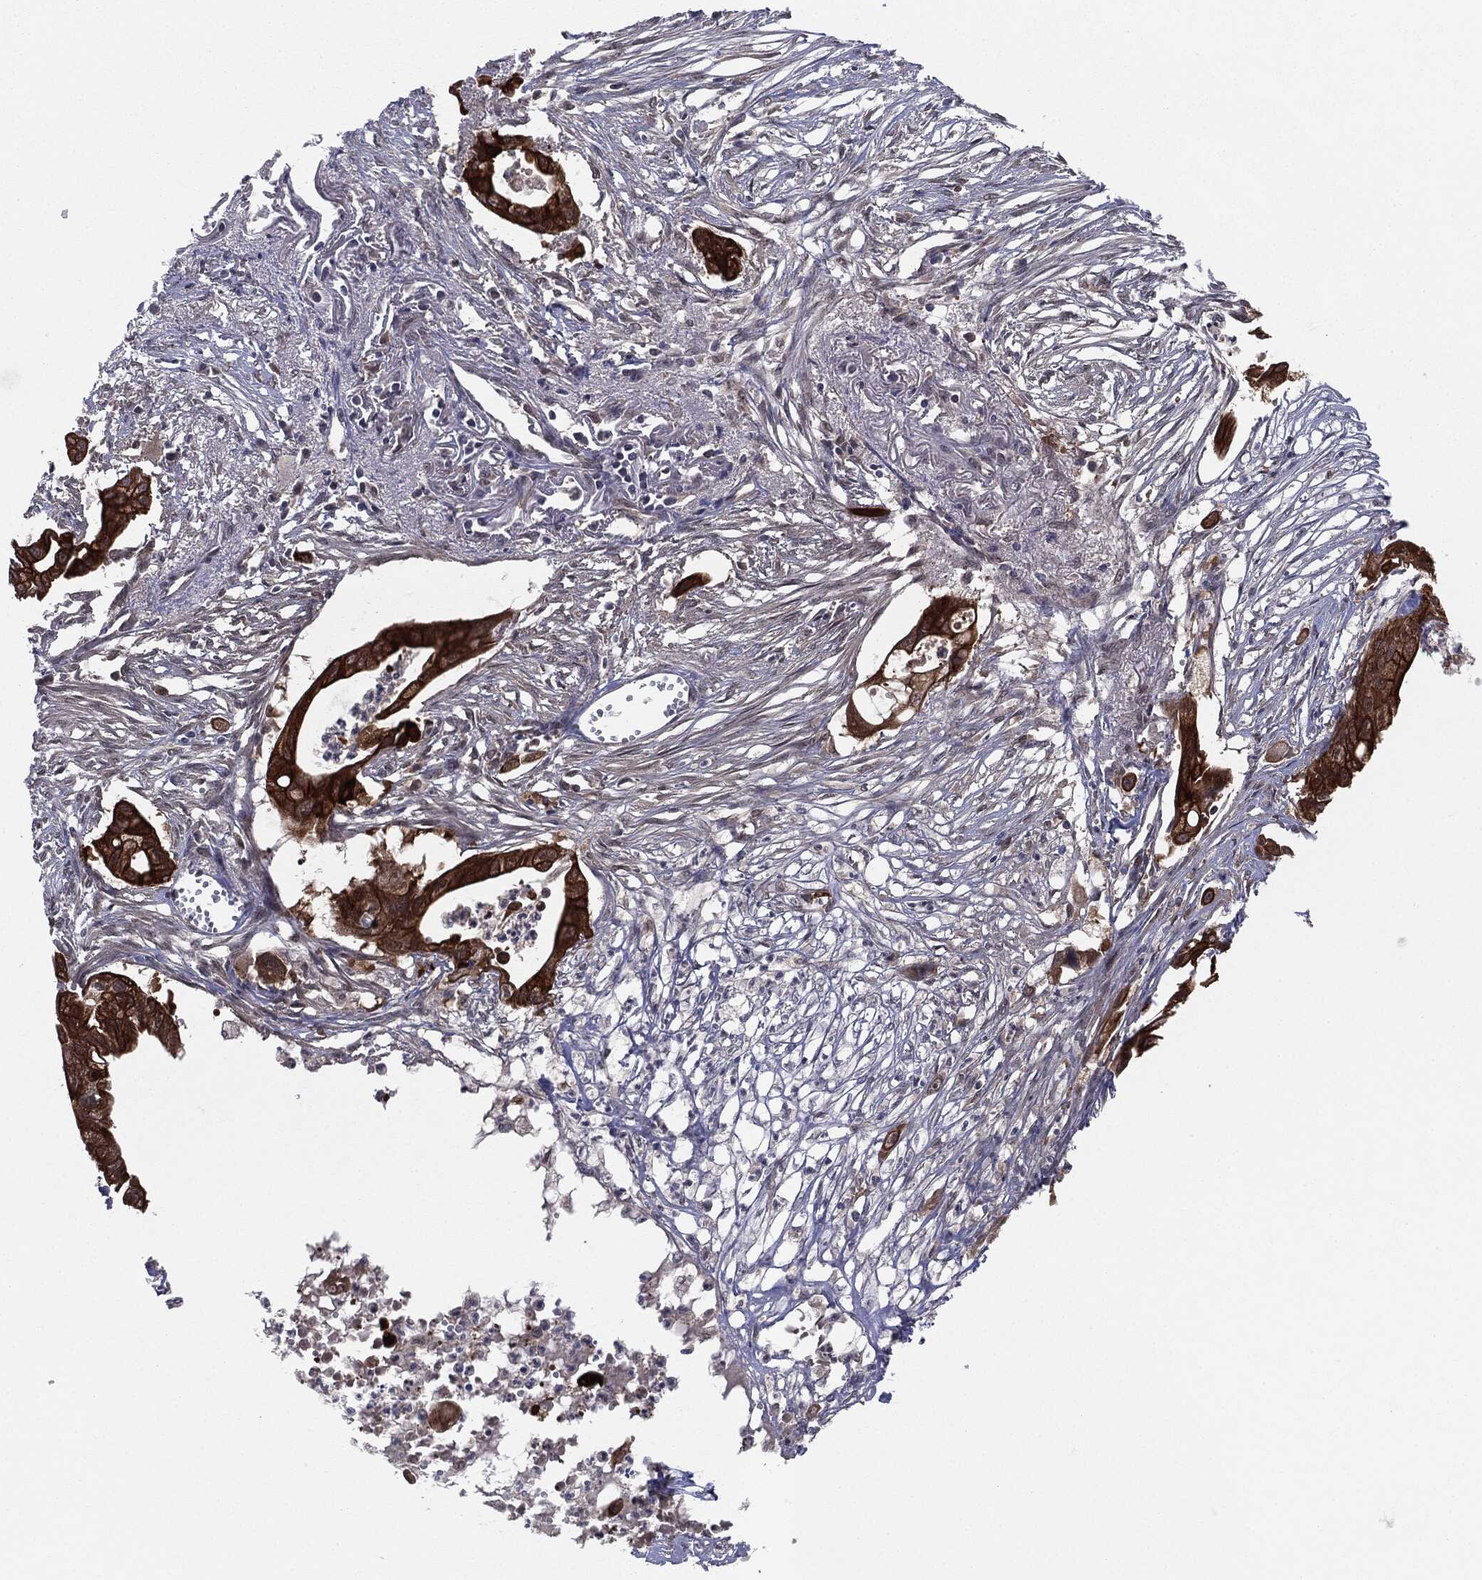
{"staining": {"intensity": "strong", "quantity": ">75%", "location": "cytoplasmic/membranous"}, "tissue": "pancreatic cancer", "cell_type": "Tumor cells", "image_type": "cancer", "snomed": [{"axis": "morphology", "description": "Normal tissue, NOS"}, {"axis": "morphology", "description": "Adenocarcinoma, NOS"}, {"axis": "topography", "description": "Pancreas"}], "caption": "This histopathology image displays immunohistochemistry (IHC) staining of adenocarcinoma (pancreatic), with high strong cytoplasmic/membranous positivity in approximately >75% of tumor cells.", "gene": "KRT7", "patient": {"sex": "female", "age": 58}}